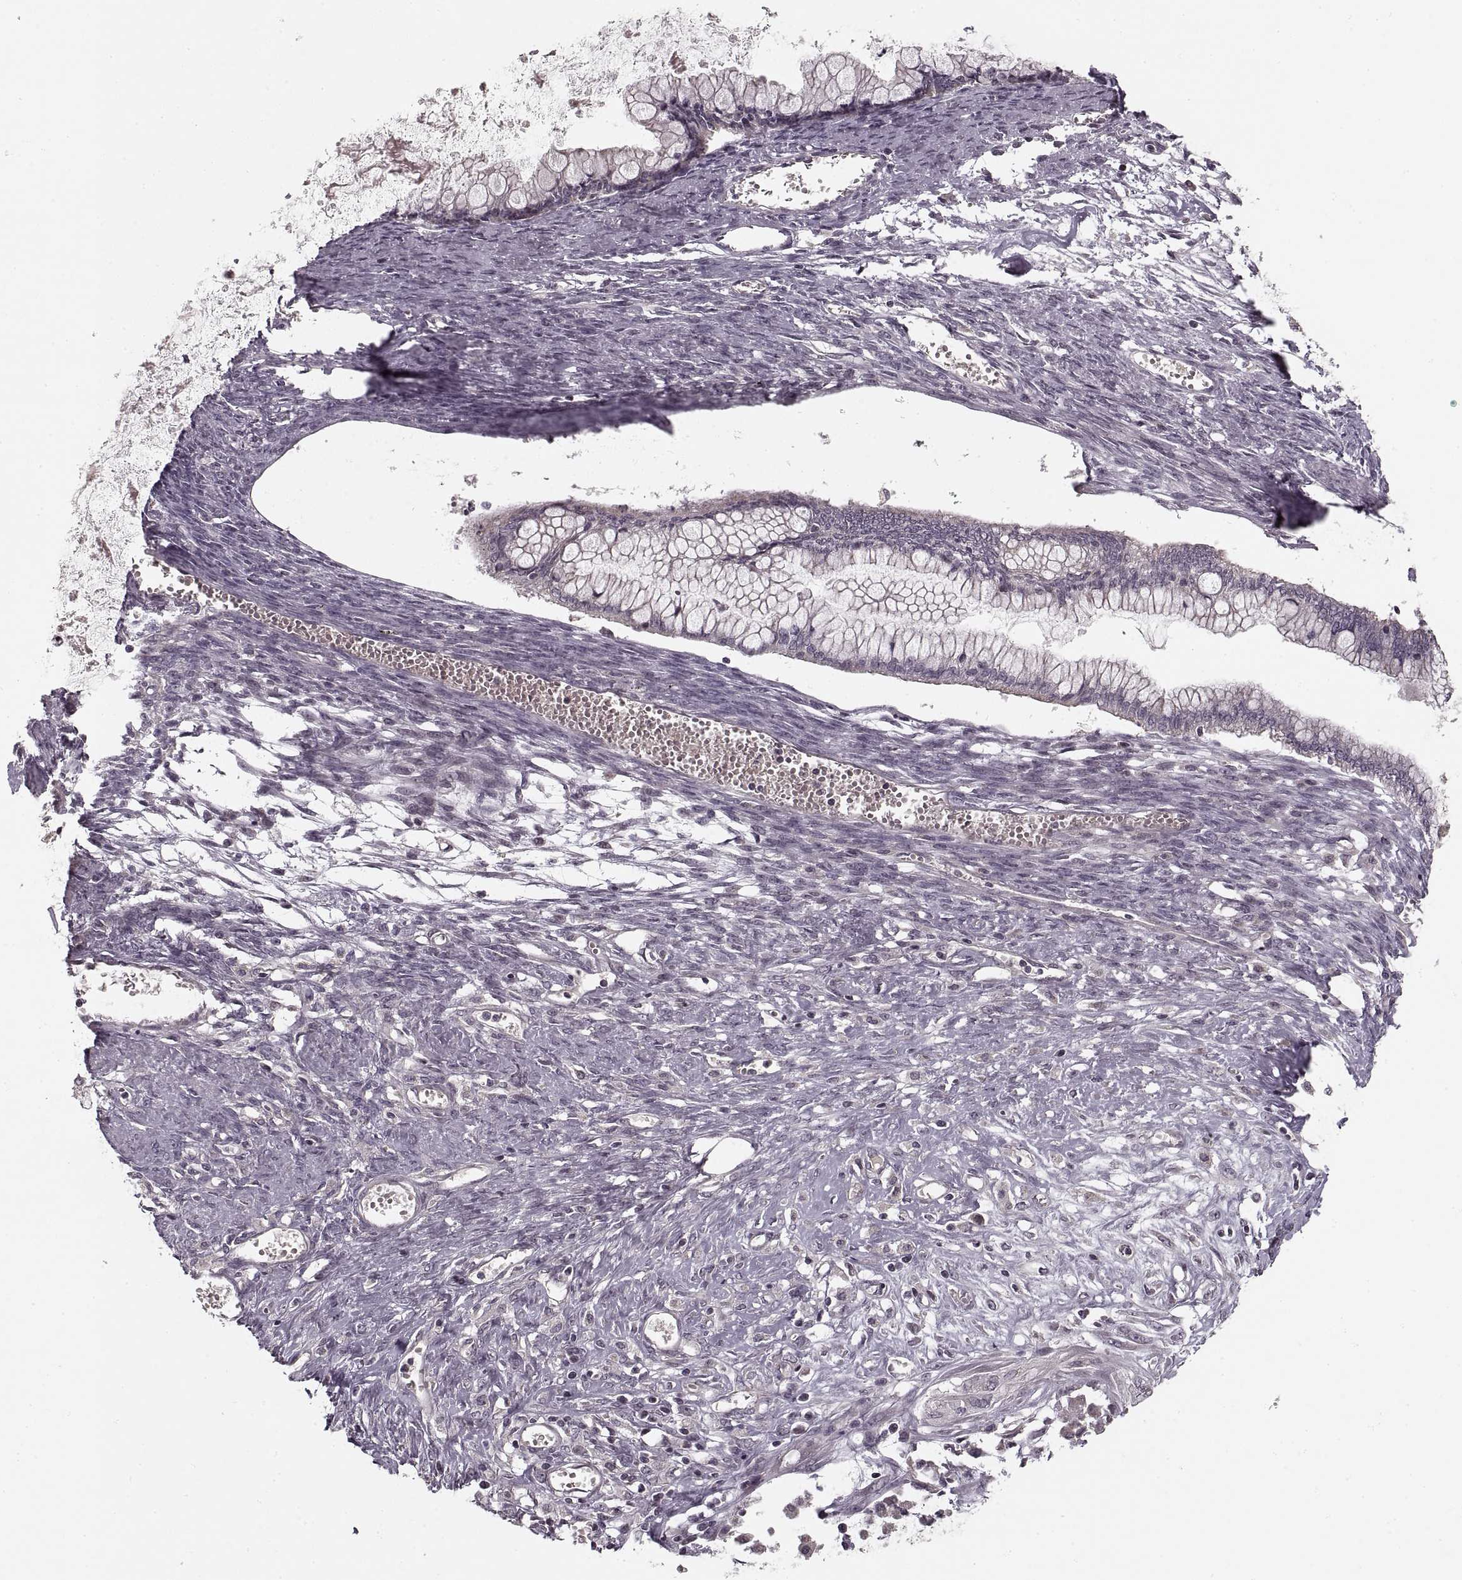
{"staining": {"intensity": "negative", "quantity": "none", "location": "none"}, "tissue": "ovarian cancer", "cell_type": "Tumor cells", "image_type": "cancer", "snomed": [{"axis": "morphology", "description": "Cystadenocarcinoma, mucinous, NOS"}, {"axis": "topography", "description": "Ovary"}], "caption": "An immunohistochemistry (IHC) image of ovarian cancer (mucinous cystadenocarcinoma) is shown. There is no staining in tumor cells of ovarian cancer (mucinous cystadenocarcinoma).", "gene": "ASIC3", "patient": {"sex": "female", "age": 67}}